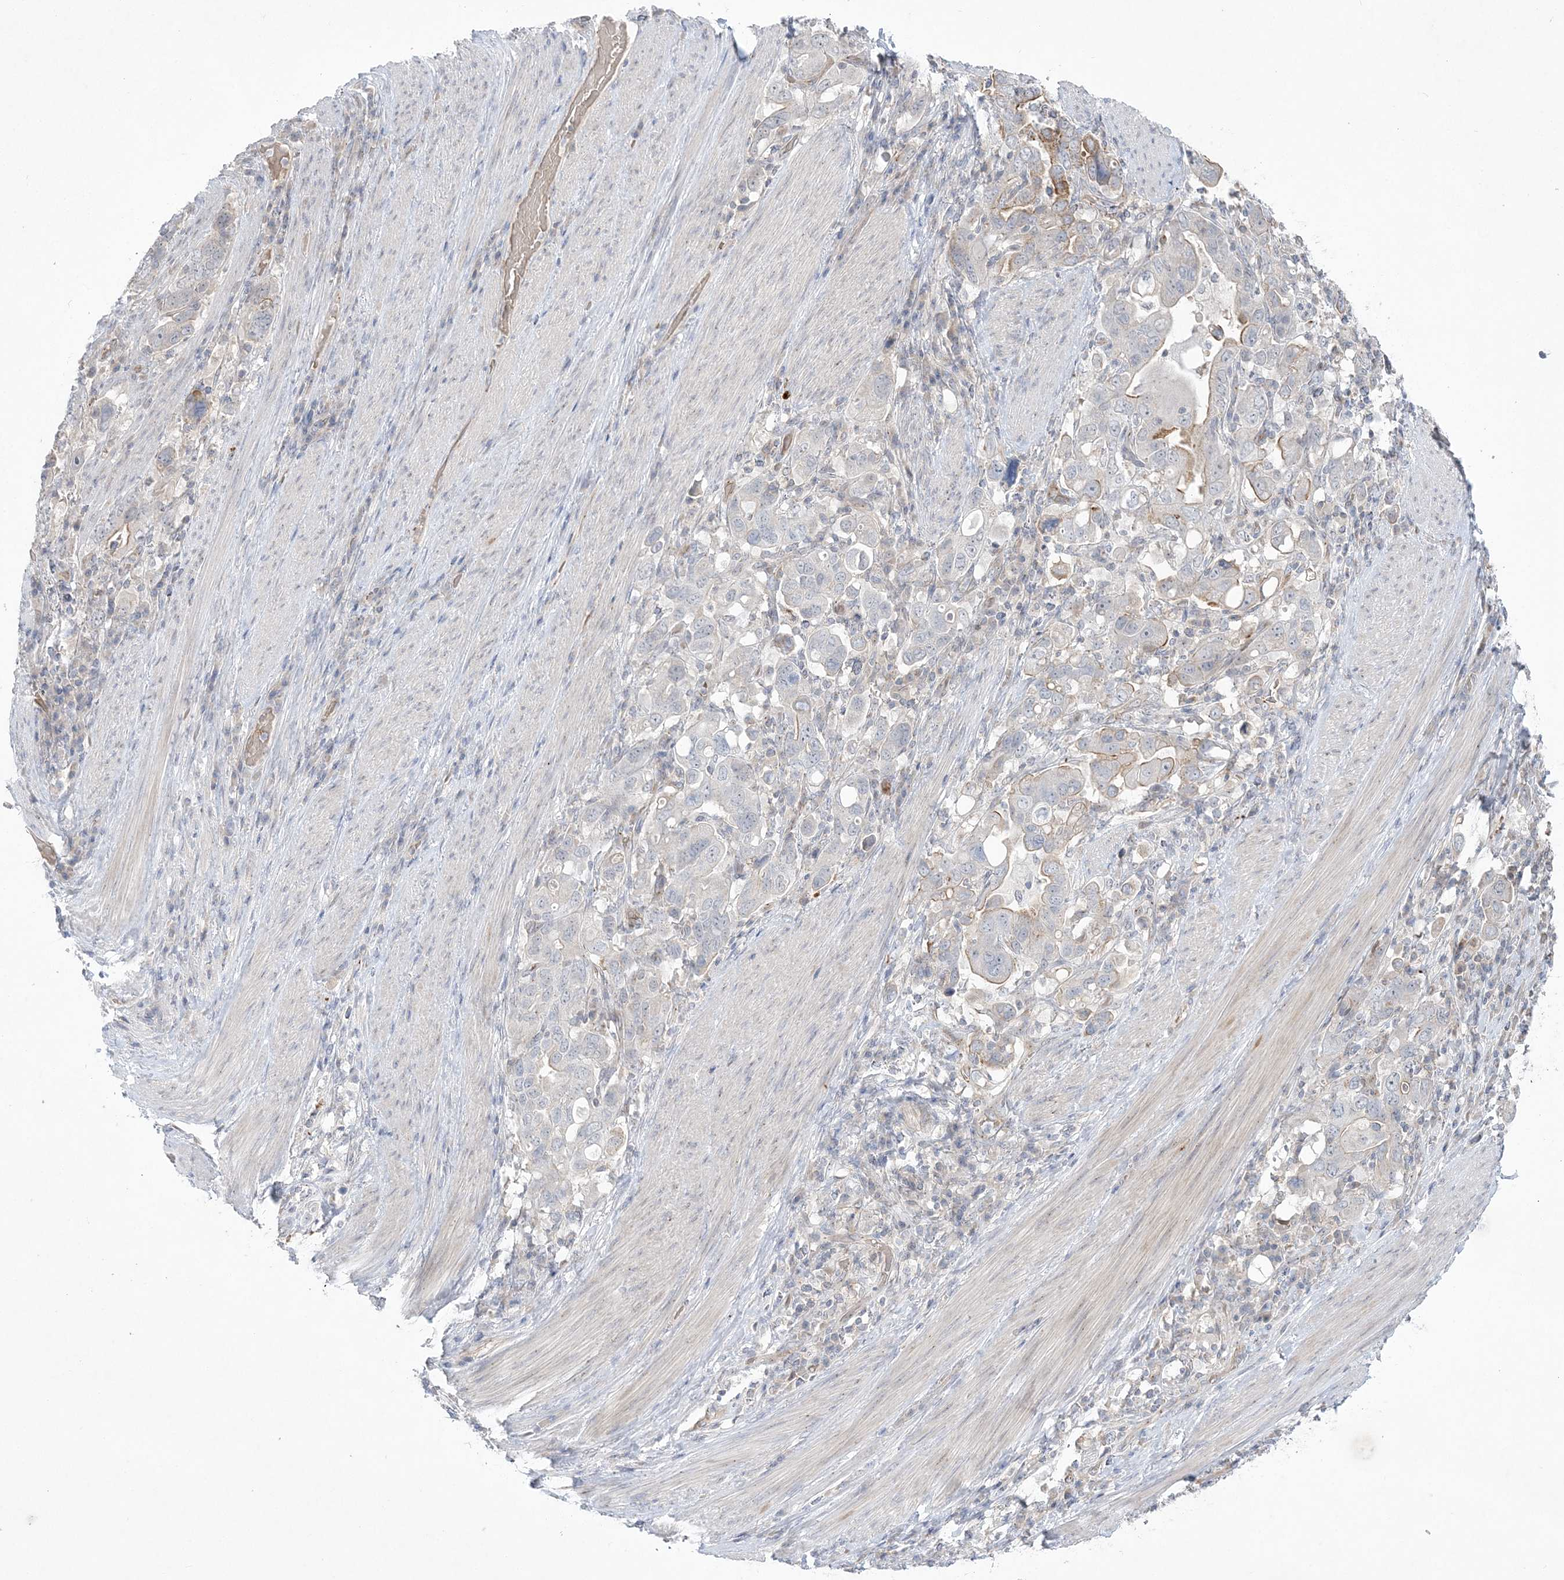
{"staining": {"intensity": "moderate", "quantity": "<25%", "location": "cytoplasmic/membranous"}, "tissue": "stomach cancer", "cell_type": "Tumor cells", "image_type": "cancer", "snomed": [{"axis": "morphology", "description": "Adenocarcinoma, NOS"}, {"axis": "topography", "description": "Stomach, upper"}], "caption": "Immunohistochemistry (DAB) staining of human stomach cancer (adenocarcinoma) displays moderate cytoplasmic/membranous protein staining in about <25% of tumor cells. The protein is stained brown, and the nuclei are stained in blue (DAB IHC with brightfield microscopy, high magnification).", "gene": "ADAMTS12", "patient": {"sex": "male", "age": 62}}